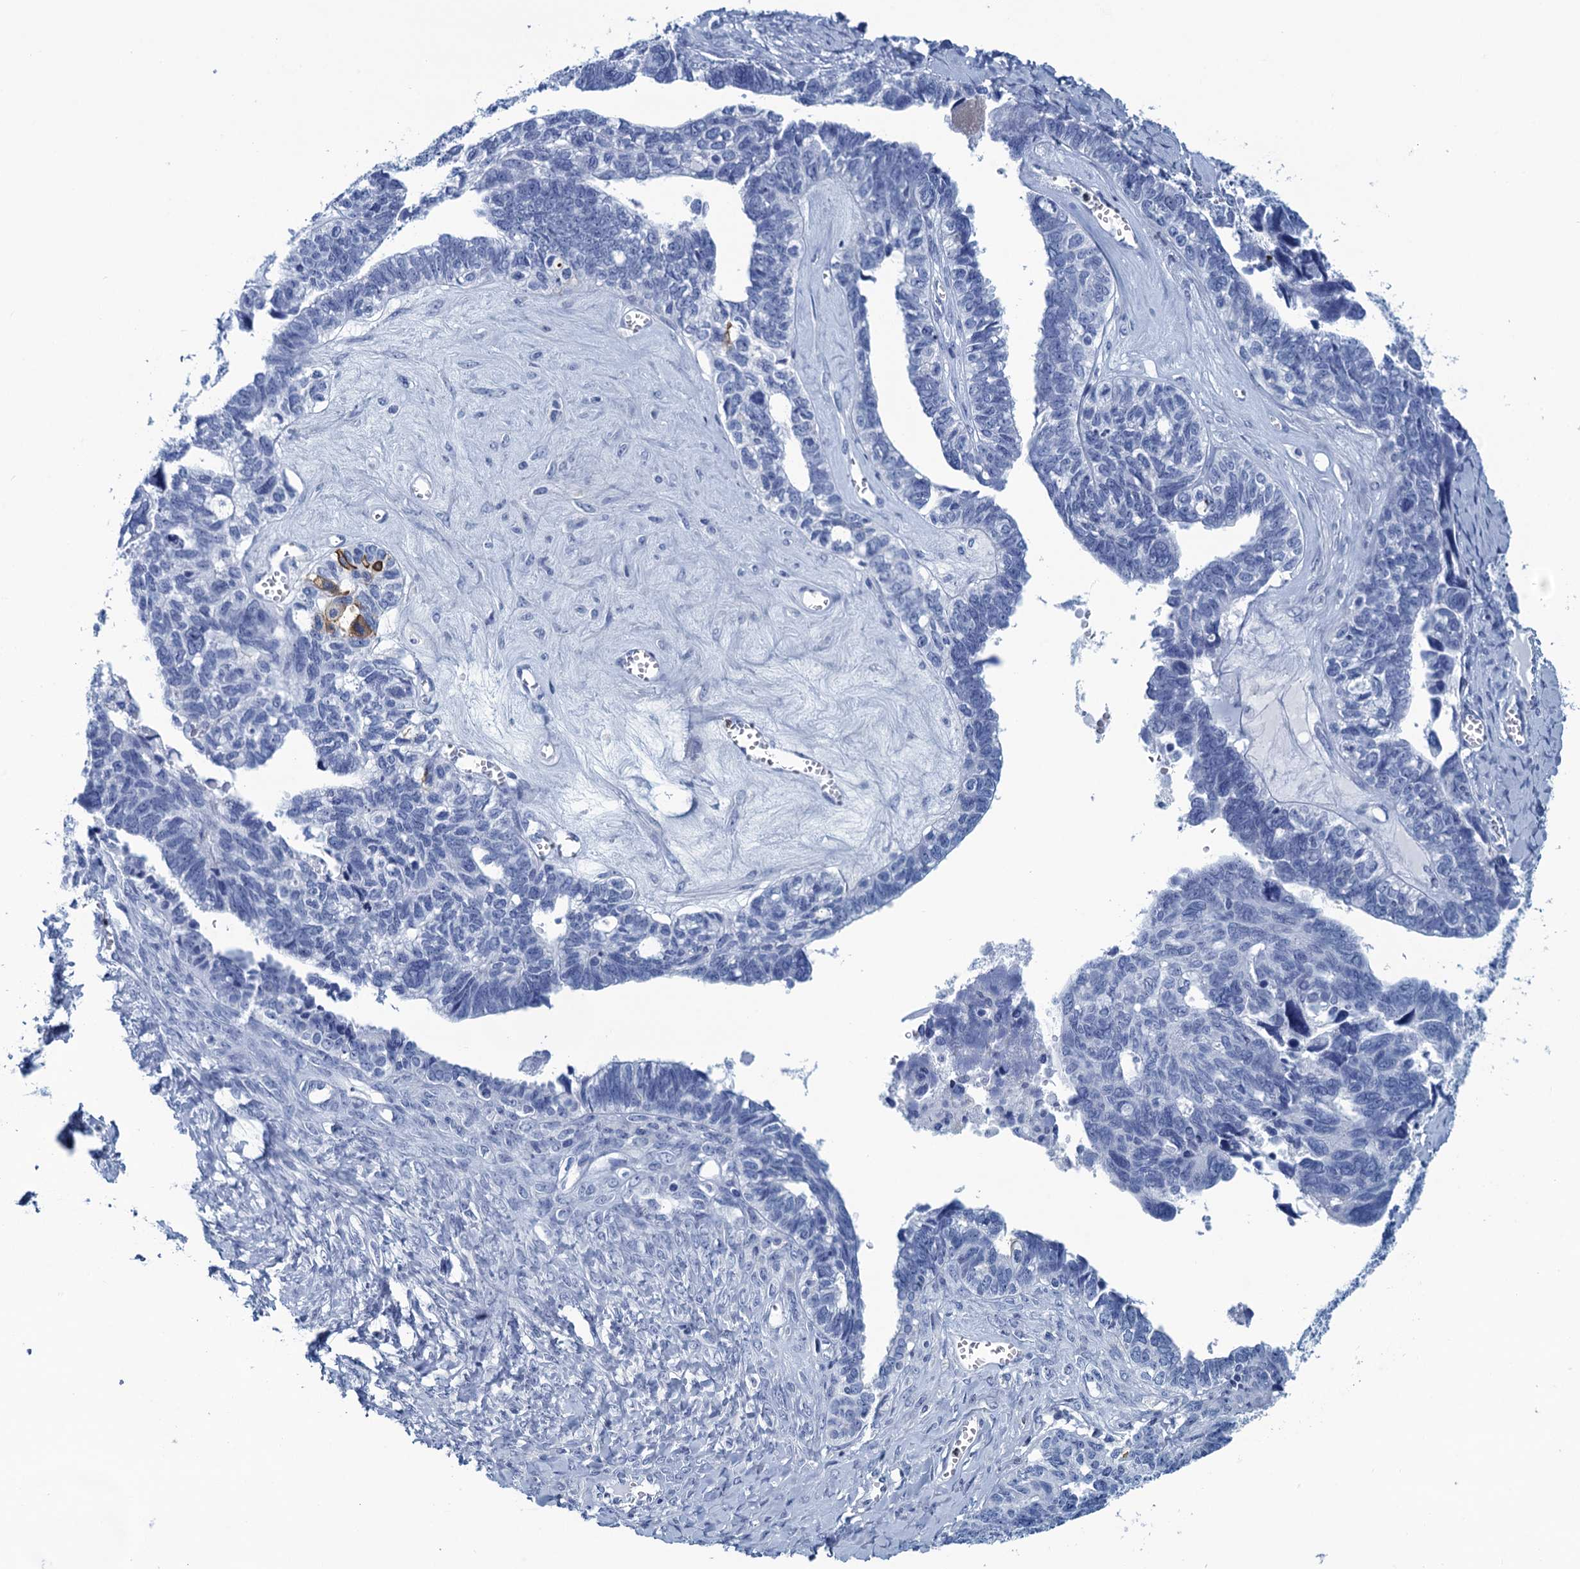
{"staining": {"intensity": "negative", "quantity": "none", "location": "none"}, "tissue": "ovarian cancer", "cell_type": "Tumor cells", "image_type": "cancer", "snomed": [{"axis": "morphology", "description": "Cystadenocarcinoma, serous, NOS"}, {"axis": "topography", "description": "Ovary"}], "caption": "The histopathology image exhibits no significant positivity in tumor cells of serous cystadenocarcinoma (ovarian).", "gene": "RHCG", "patient": {"sex": "female", "age": 79}}